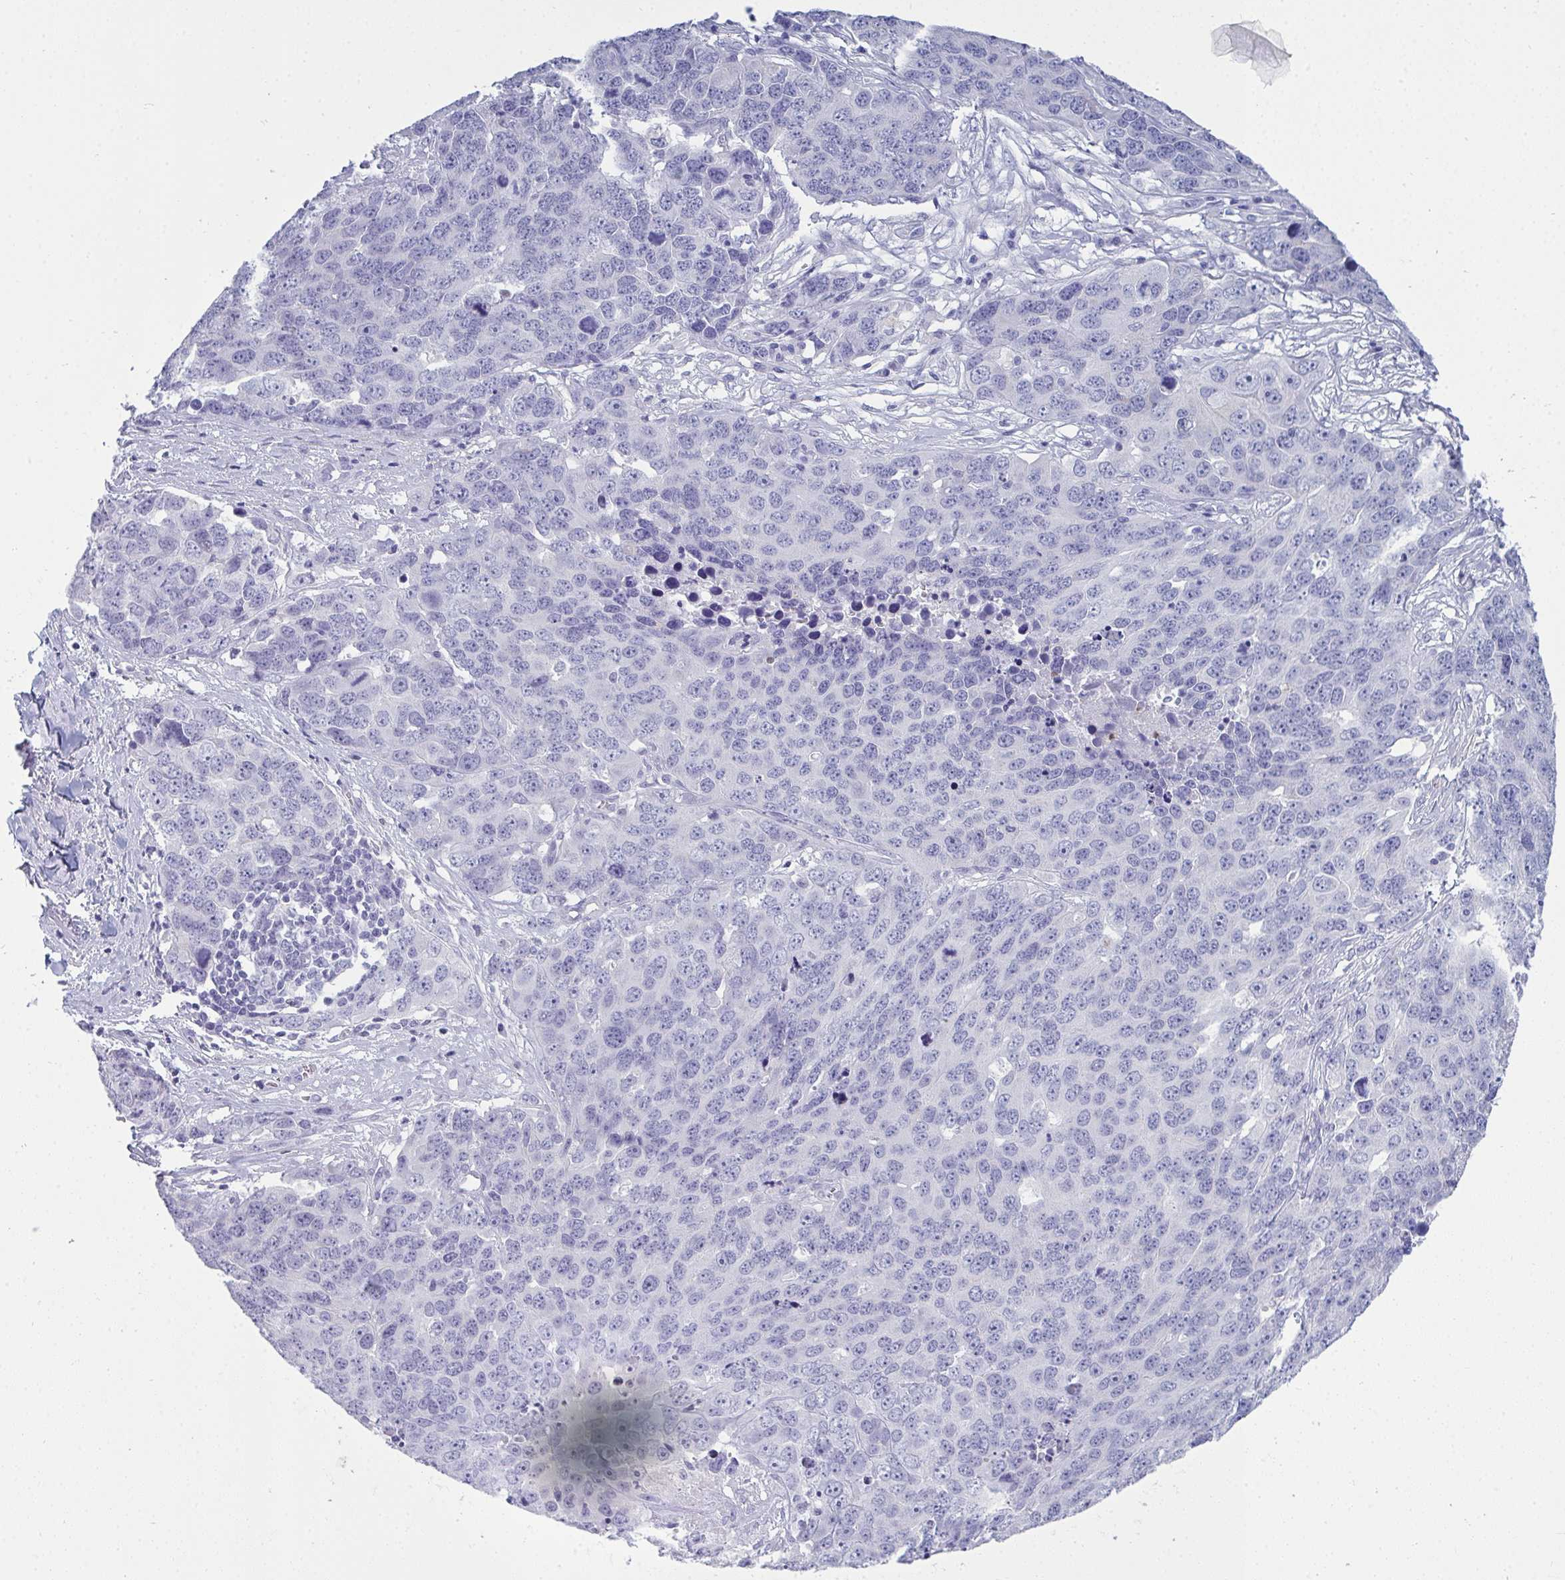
{"staining": {"intensity": "negative", "quantity": "none", "location": "none"}, "tissue": "ovarian cancer", "cell_type": "Tumor cells", "image_type": "cancer", "snomed": [{"axis": "morphology", "description": "Cystadenocarcinoma, serous, NOS"}, {"axis": "topography", "description": "Ovary"}], "caption": "Image shows no significant protein staining in tumor cells of serous cystadenocarcinoma (ovarian).", "gene": "SERPINB10", "patient": {"sex": "female", "age": 76}}